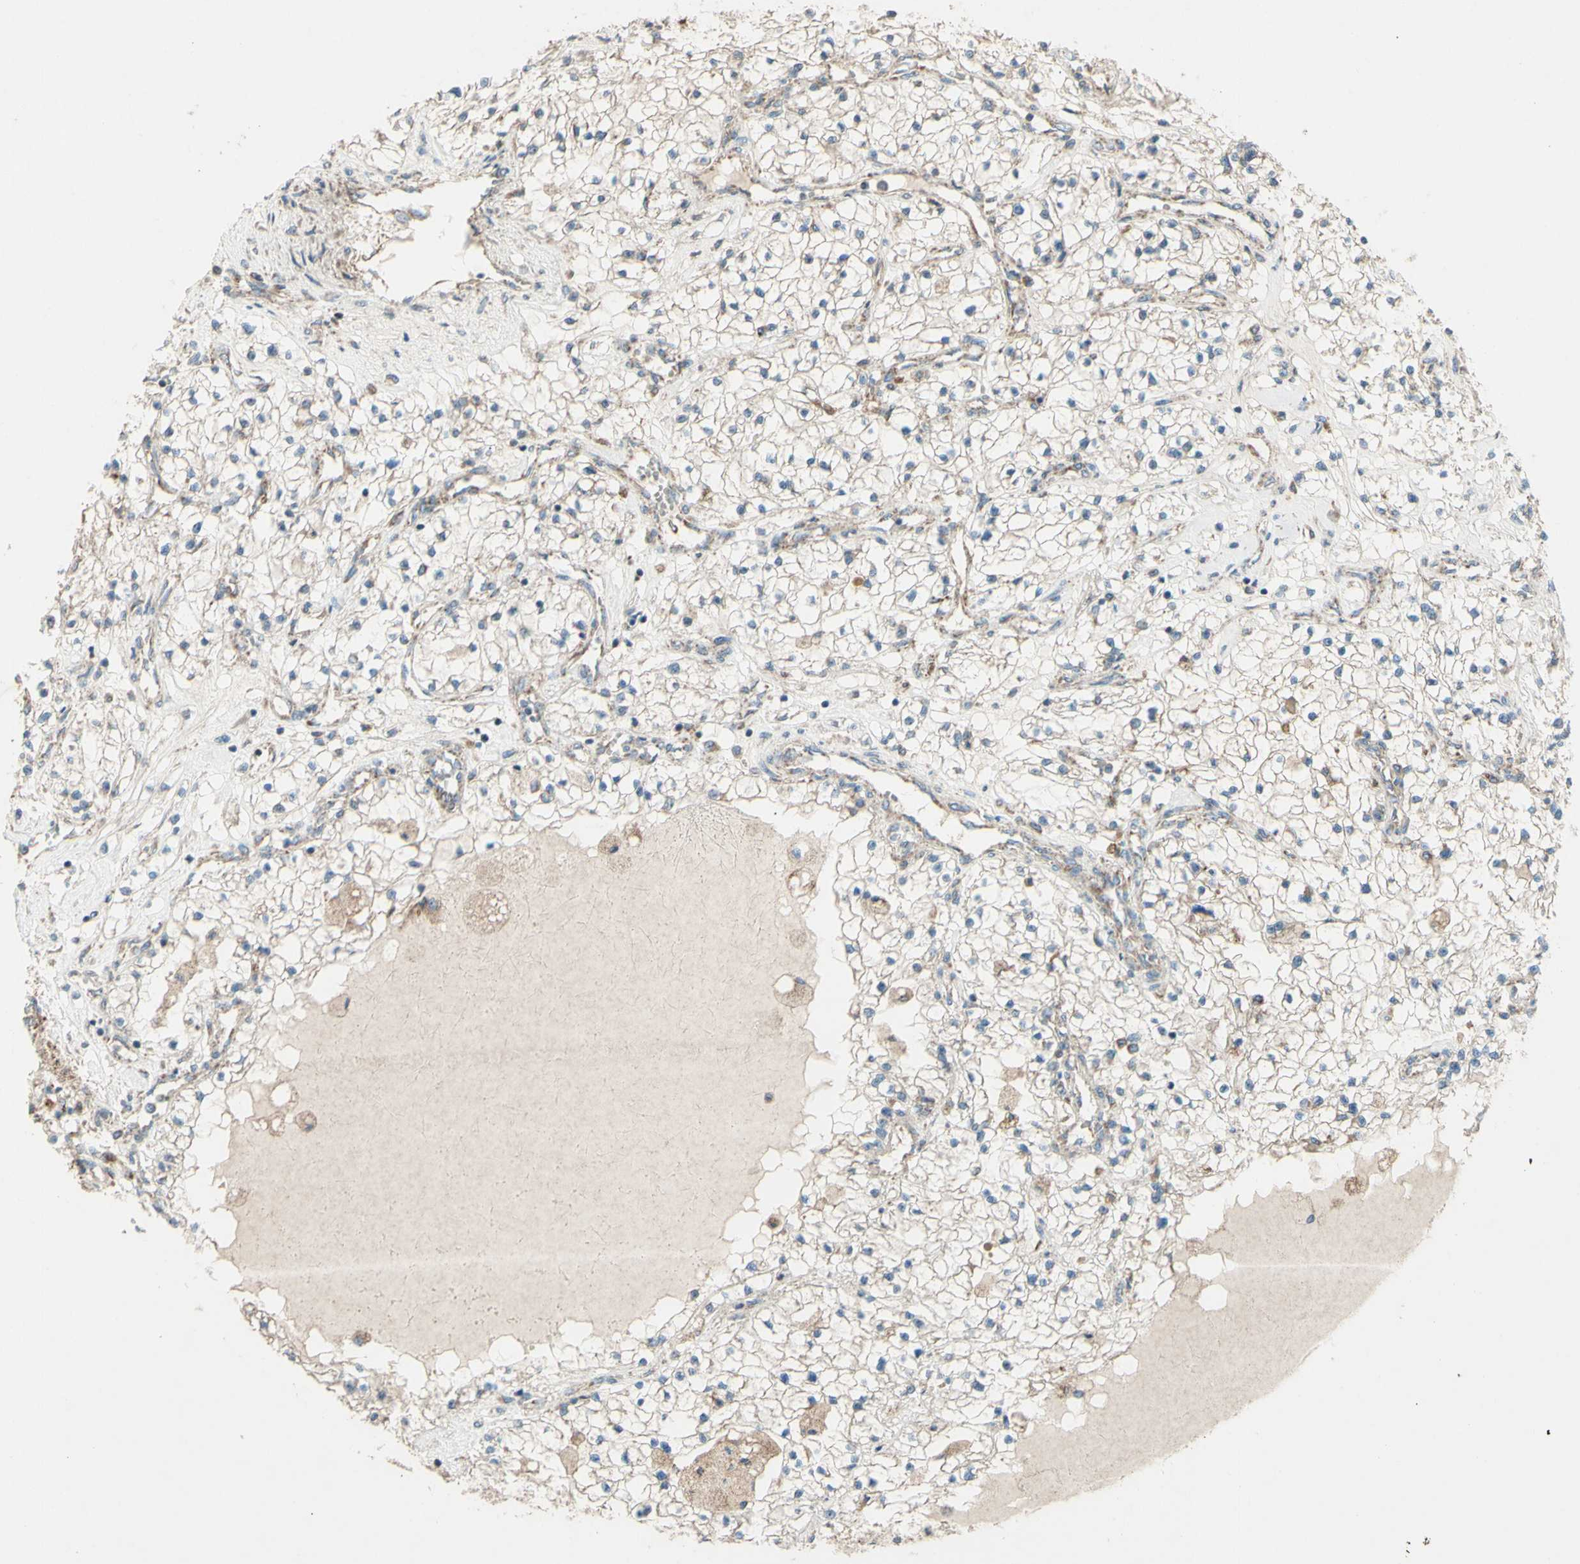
{"staining": {"intensity": "weak", "quantity": "<25%", "location": "cytoplasmic/membranous"}, "tissue": "renal cancer", "cell_type": "Tumor cells", "image_type": "cancer", "snomed": [{"axis": "morphology", "description": "Adenocarcinoma, NOS"}, {"axis": "topography", "description": "Kidney"}], "caption": "IHC micrograph of human adenocarcinoma (renal) stained for a protein (brown), which reveals no expression in tumor cells. The staining is performed using DAB brown chromogen with nuclei counter-stained in using hematoxylin.", "gene": "RHOT1", "patient": {"sex": "male", "age": 68}}